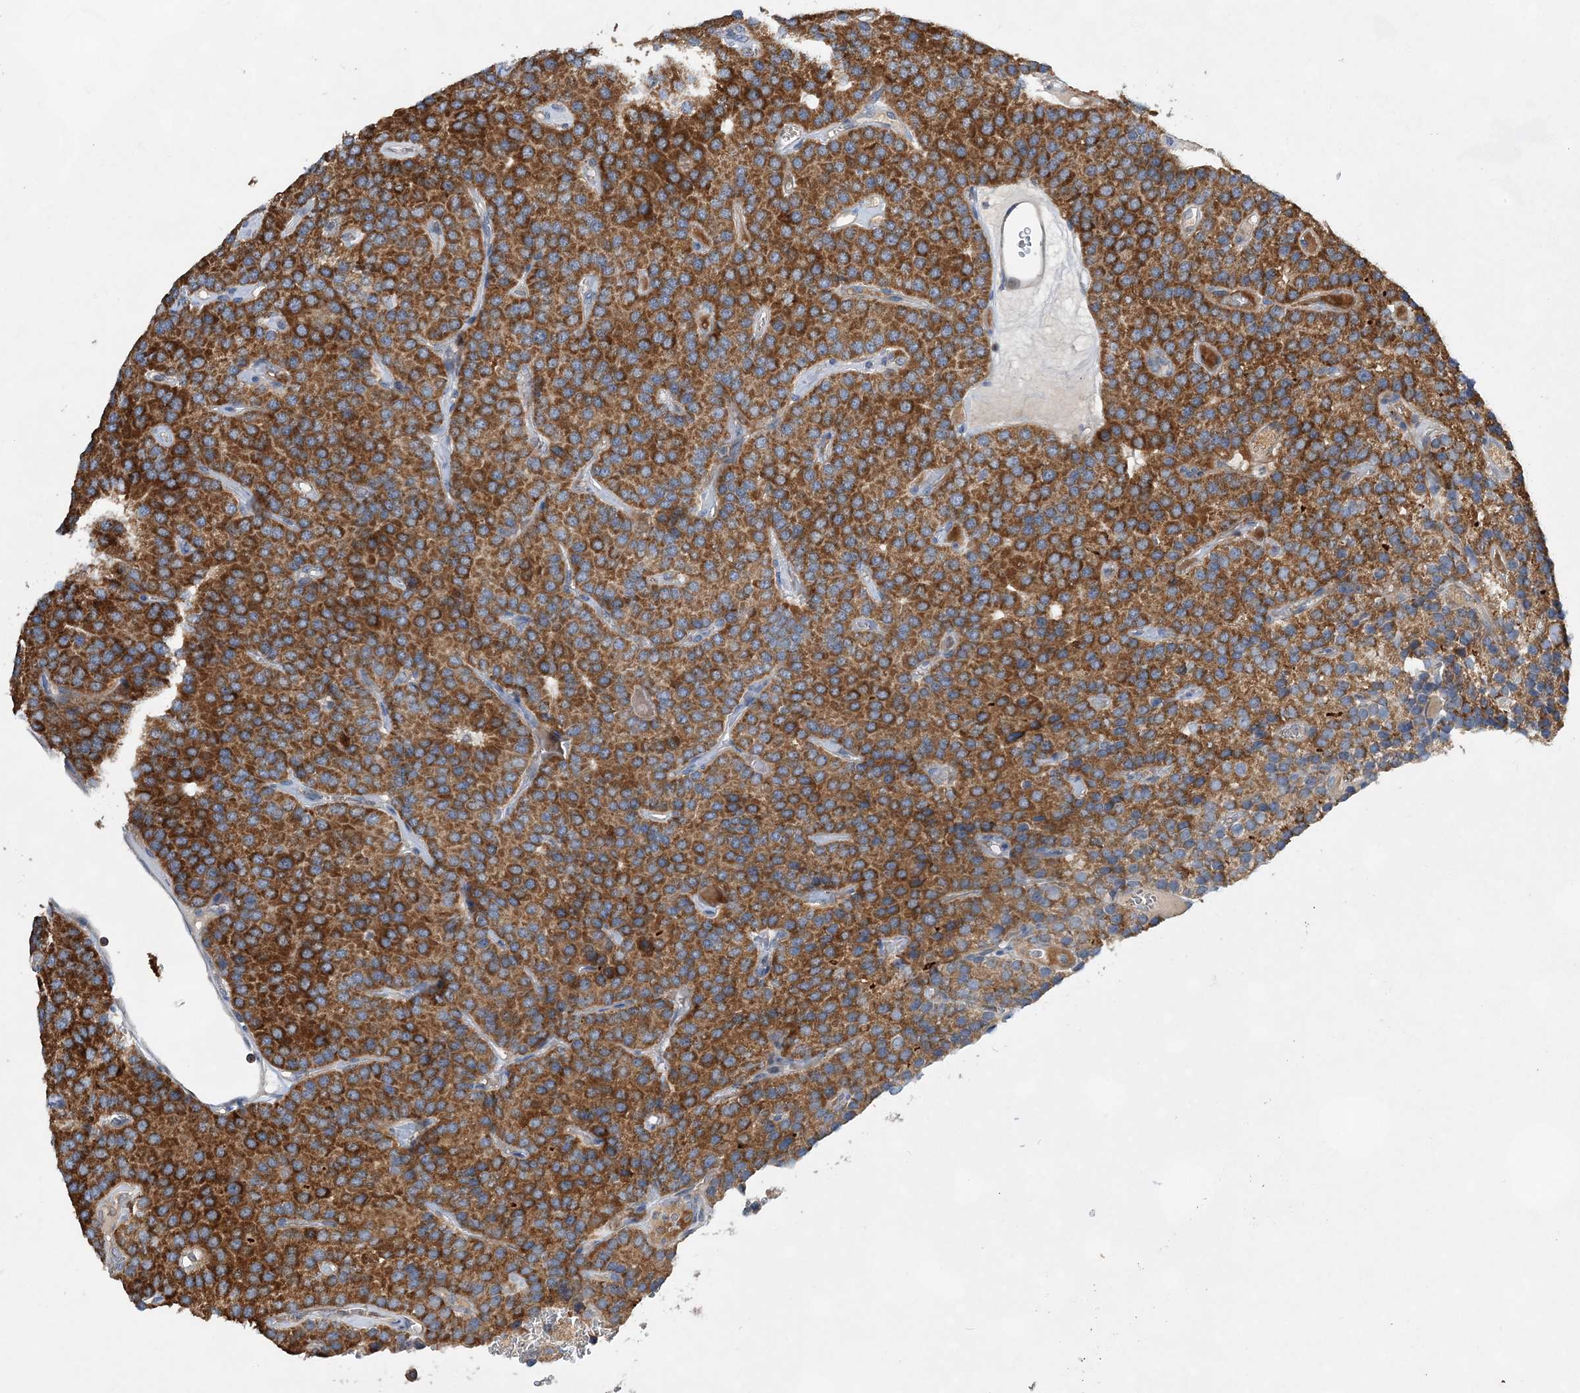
{"staining": {"intensity": "moderate", "quantity": ">75%", "location": "cytoplasmic/membranous"}, "tissue": "parathyroid gland", "cell_type": "Glandular cells", "image_type": "normal", "snomed": [{"axis": "morphology", "description": "Normal tissue, NOS"}, {"axis": "morphology", "description": "Adenoma, NOS"}, {"axis": "topography", "description": "Parathyroid gland"}], "caption": "Immunohistochemical staining of benign human parathyroid gland displays moderate cytoplasmic/membranous protein expression in about >75% of glandular cells.", "gene": "TRAPPC13", "patient": {"sex": "female", "age": 86}}